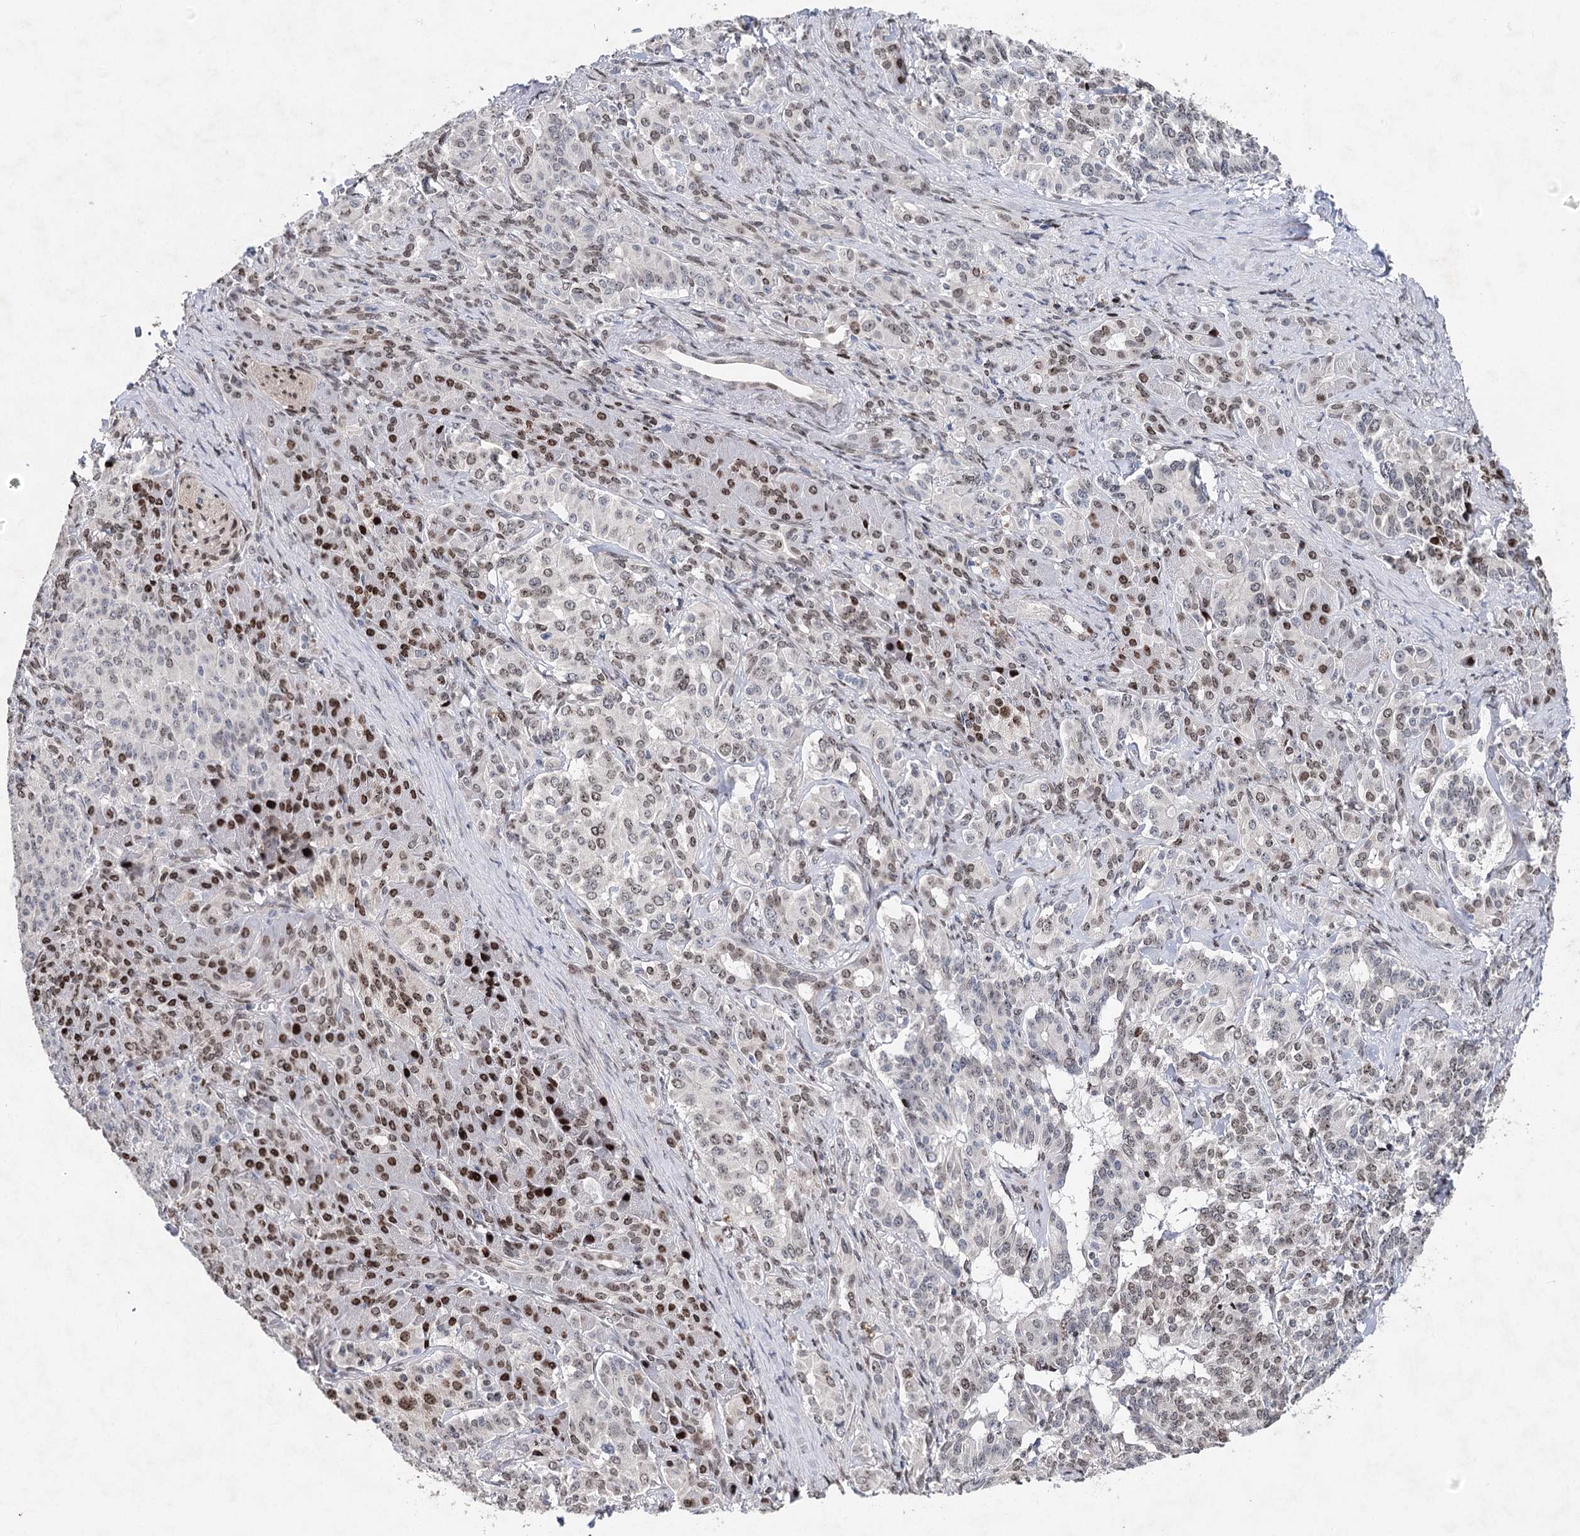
{"staining": {"intensity": "weak", "quantity": "<25%", "location": "nuclear"}, "tissue": "pancreatic cancer", "cell_type": "Tumor cells", "image_type": "cancer", "snomed": [{"axis": "morphology", "description": "Adenocarcinoma, NOS"}, {"axis": "topography", "description": "Pancreas"}], "caption": "Immunohistochemical staining of adenocarcinoma (pancreatic) displays no significant expression in tumor cells. (Brightfield microscopy of DAB IHC at high magnification).", "gene": "FRMD4A", "patient": {"sex": "female", "age": 74}}